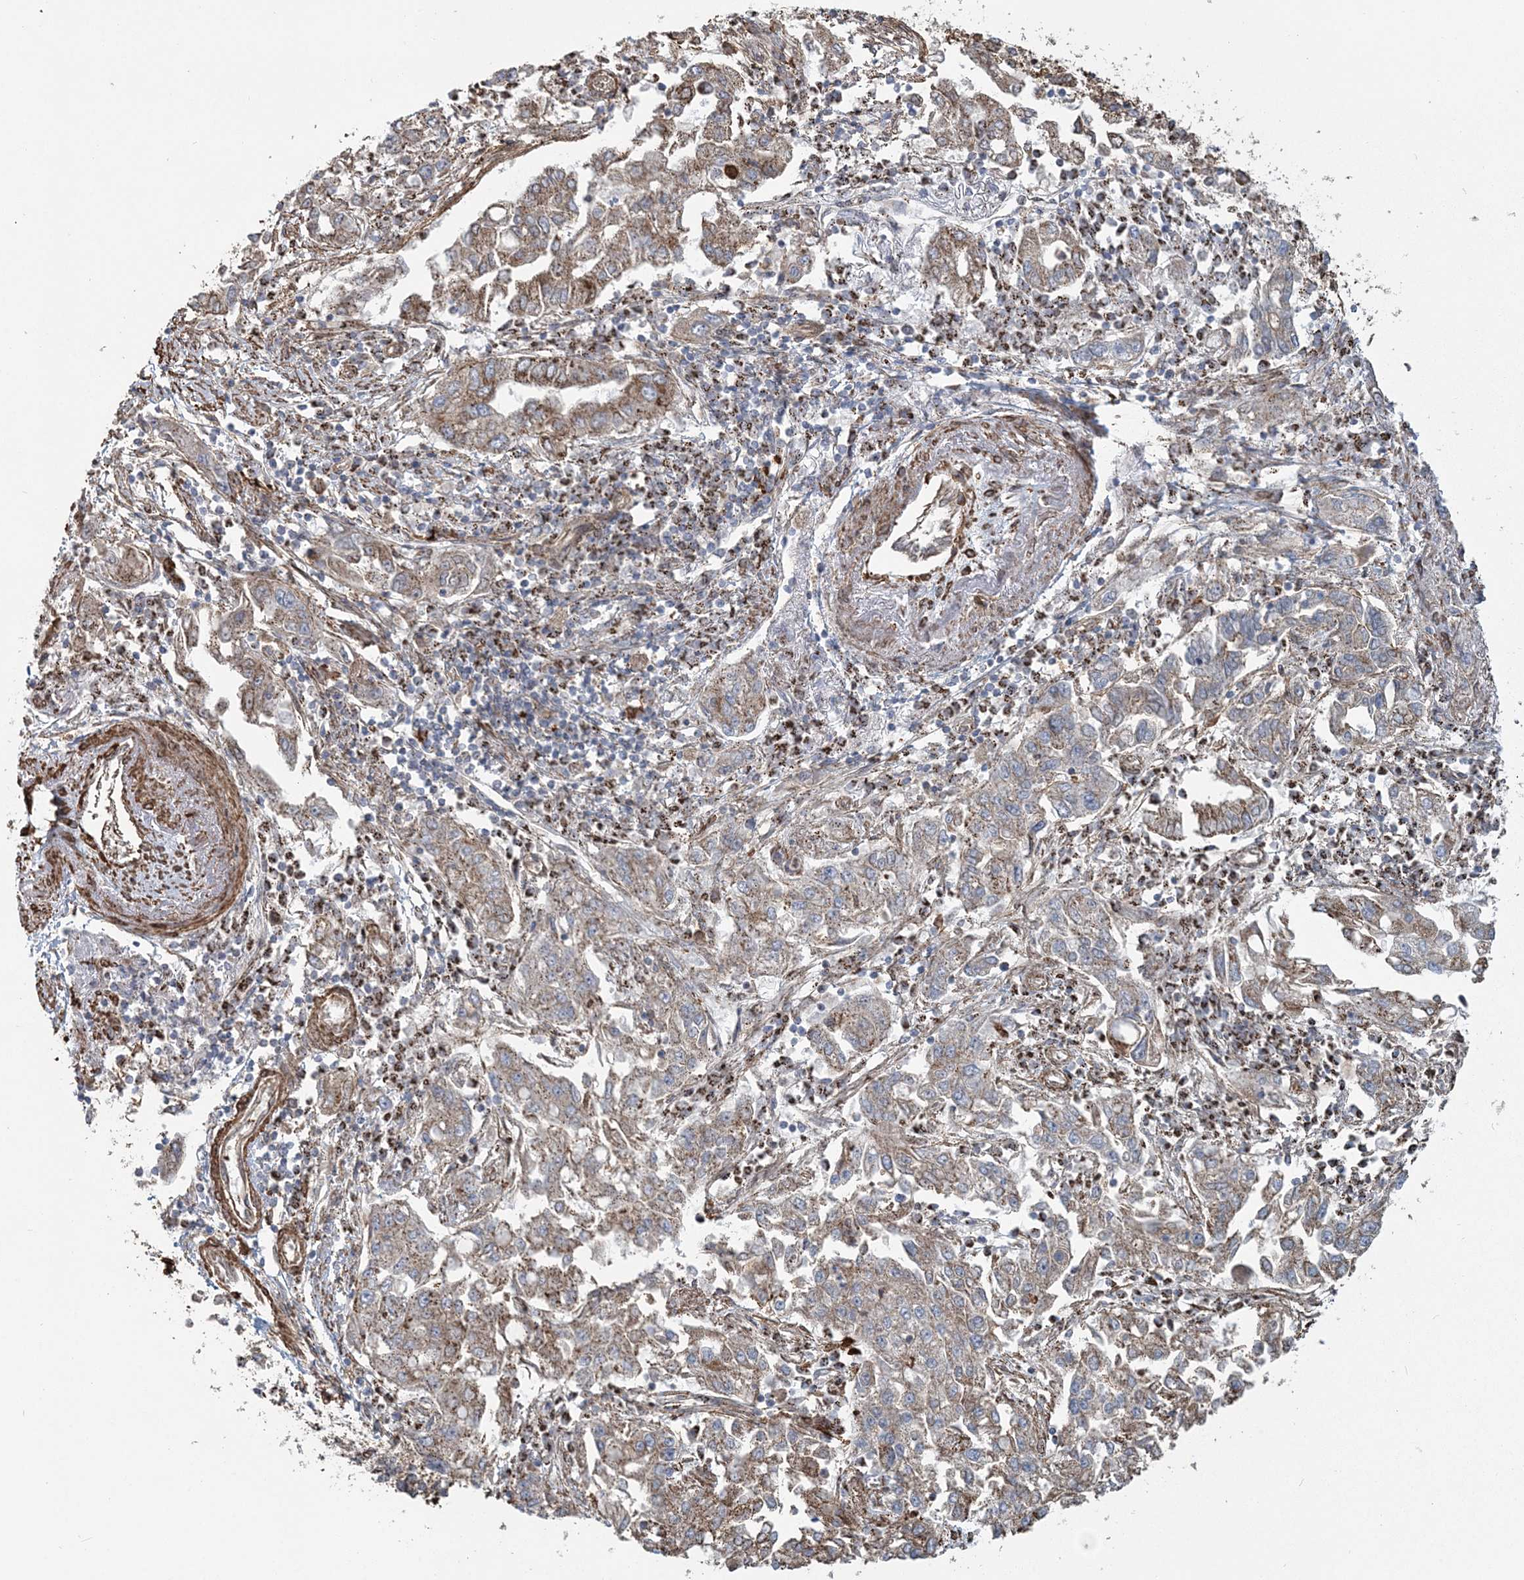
{"staining": {"intensity": "moderate", "quantity": ">75%", "location": "cytoplasmic/membranous"}, "tissue": "endometrial cancer", "cell_type": "Tumor cells", "image_type": "cancer", "snomed": [{"axis": "morphology", "description": "Adenocarcinoma, NOS"}, {"axis": "topography", "description": "Endometrium"}], "caption": "This is an image of IHC staining of endometrial cancer (adenocarcinoma), which shows moderate positivity in the cytoplasmic/membranous of tumor cells.", "gene": "TRAF3IP2", "patient": {"sex": "female", "age": 49}}